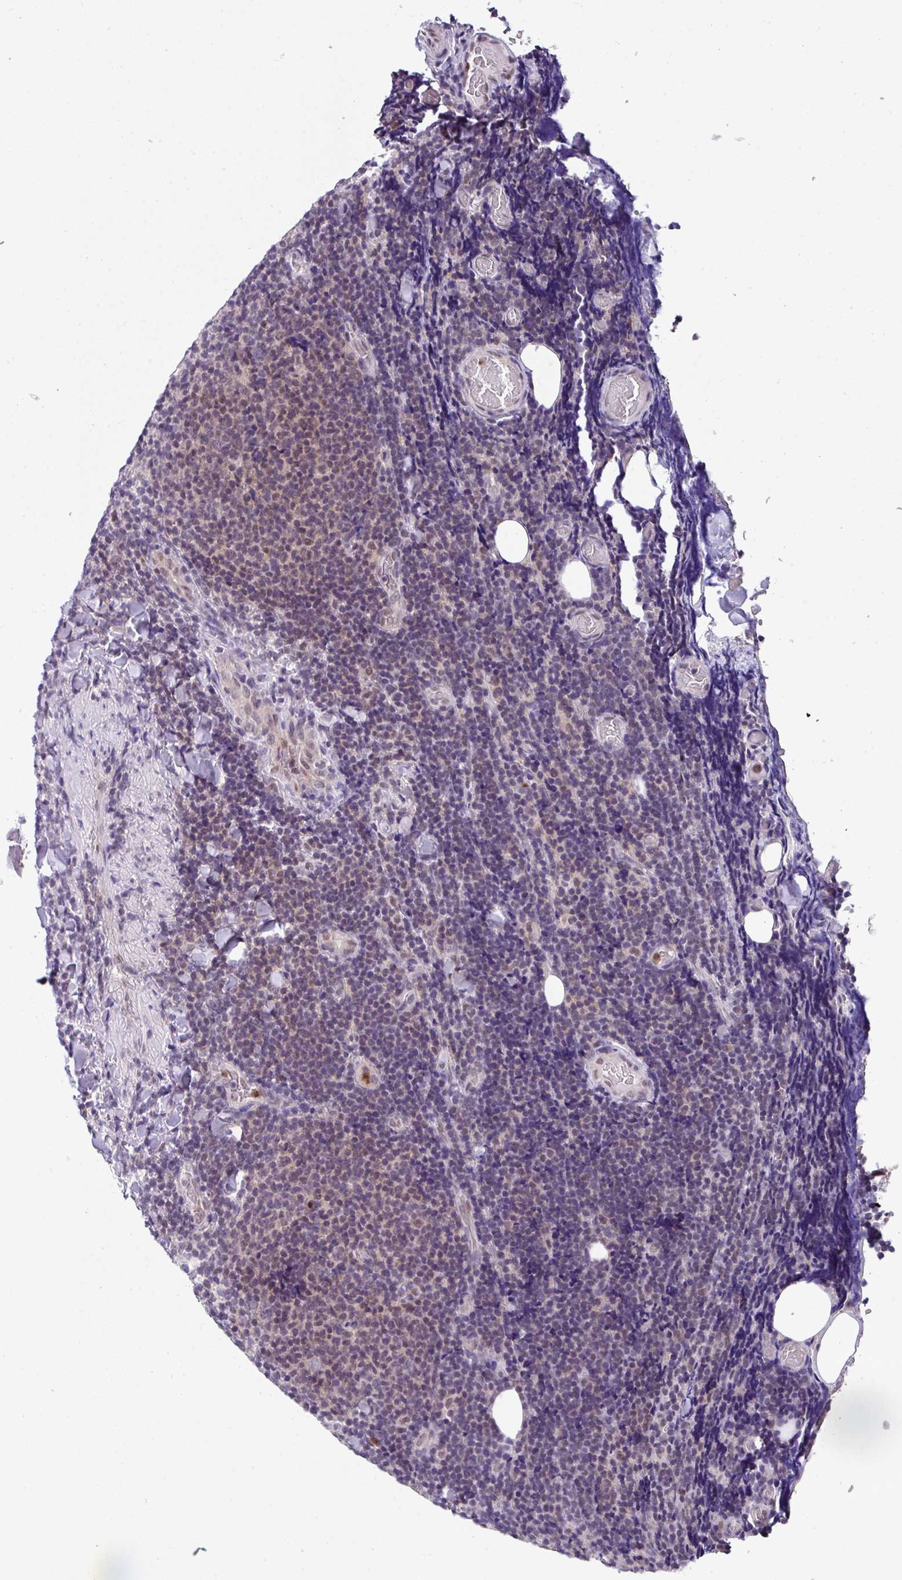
{"staining": {"intensity": "weak", "quantity": "<25%", "location": "nuclear"}, "tissue": "lymphoma", "cell_type": "Tumor cells", "image_type": "cancer", "snomed": [{"axis": "morphology", "description": "Malignant lymphoma, non-Hodgkin's type, Low grade"}, {"axis": "topography", "description": "Lymph node"}], "caption": "A micrograph of malignant lymphoma, non-Hodgkin's type (low-grade) stained for a protein shows no brown staining in tumor cells. (Stains: DAB IHC with hematoxylin counter stain, Microscopy: brightfield microscopy at high magnification).", "gene": "ZFP3", "patient": {"sex": "male", "age": 66}}